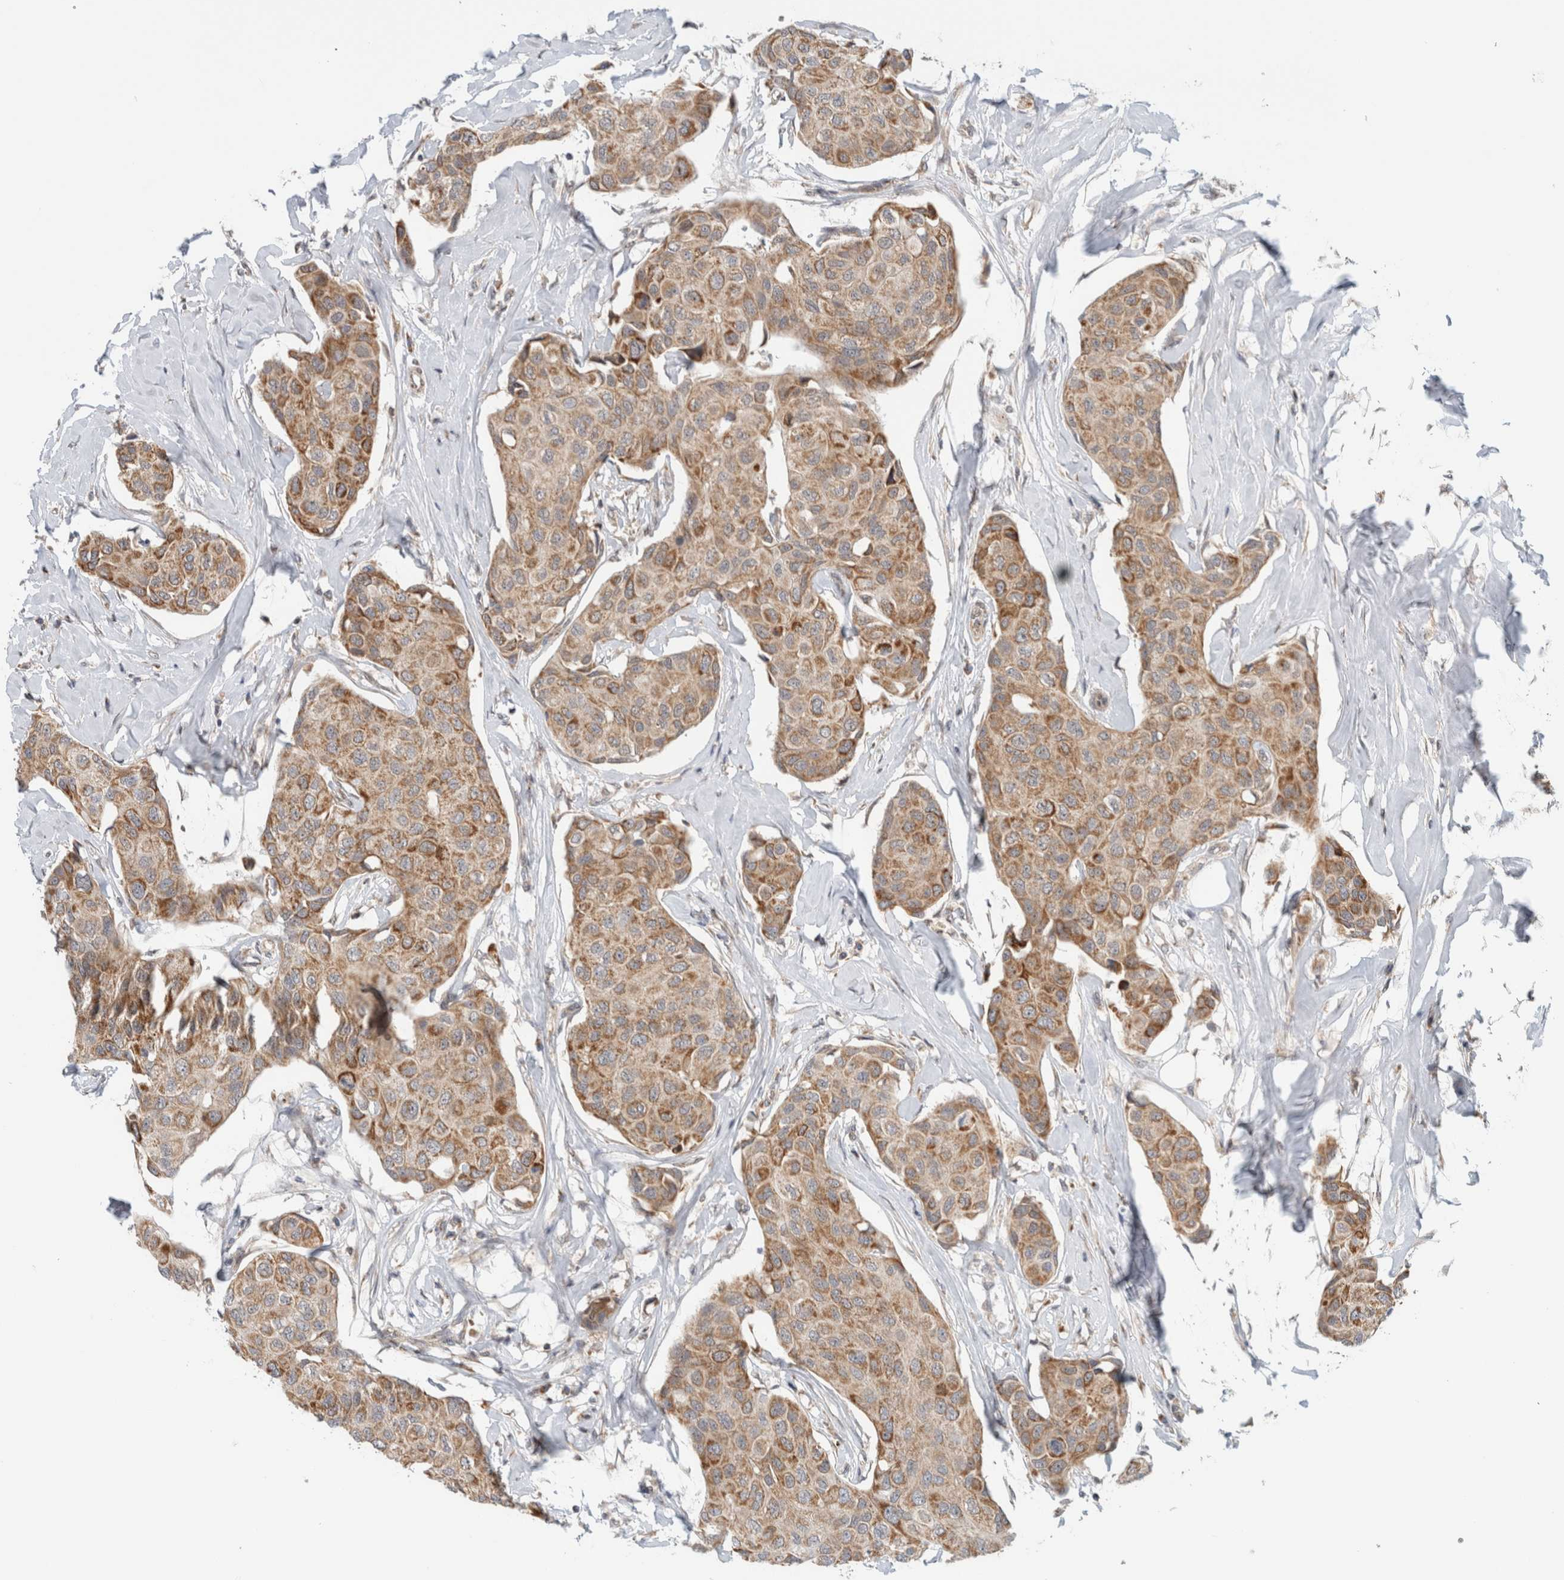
{"staining": {"intensity": "moderate", "quantity": ">75%", "location": "cytoplasmic/membranous"}, "tissue": "breast cancer", "cell_type": "Tumor cells", "image_type": "cancer", "snomed": [{"axis": "morphology", "description": "Duct carcinoma"}, {"axis": "topography", "description": "Breast"}], "caption": "Human breast cancer (infiltrating ductal carcinoma) stained with a brown dye displays moderate cytoplasmic/membranous positive expression in about >75% of tumor cells.", "gene": "CMC2", "patient": {"sex": "female", "age": 80}}